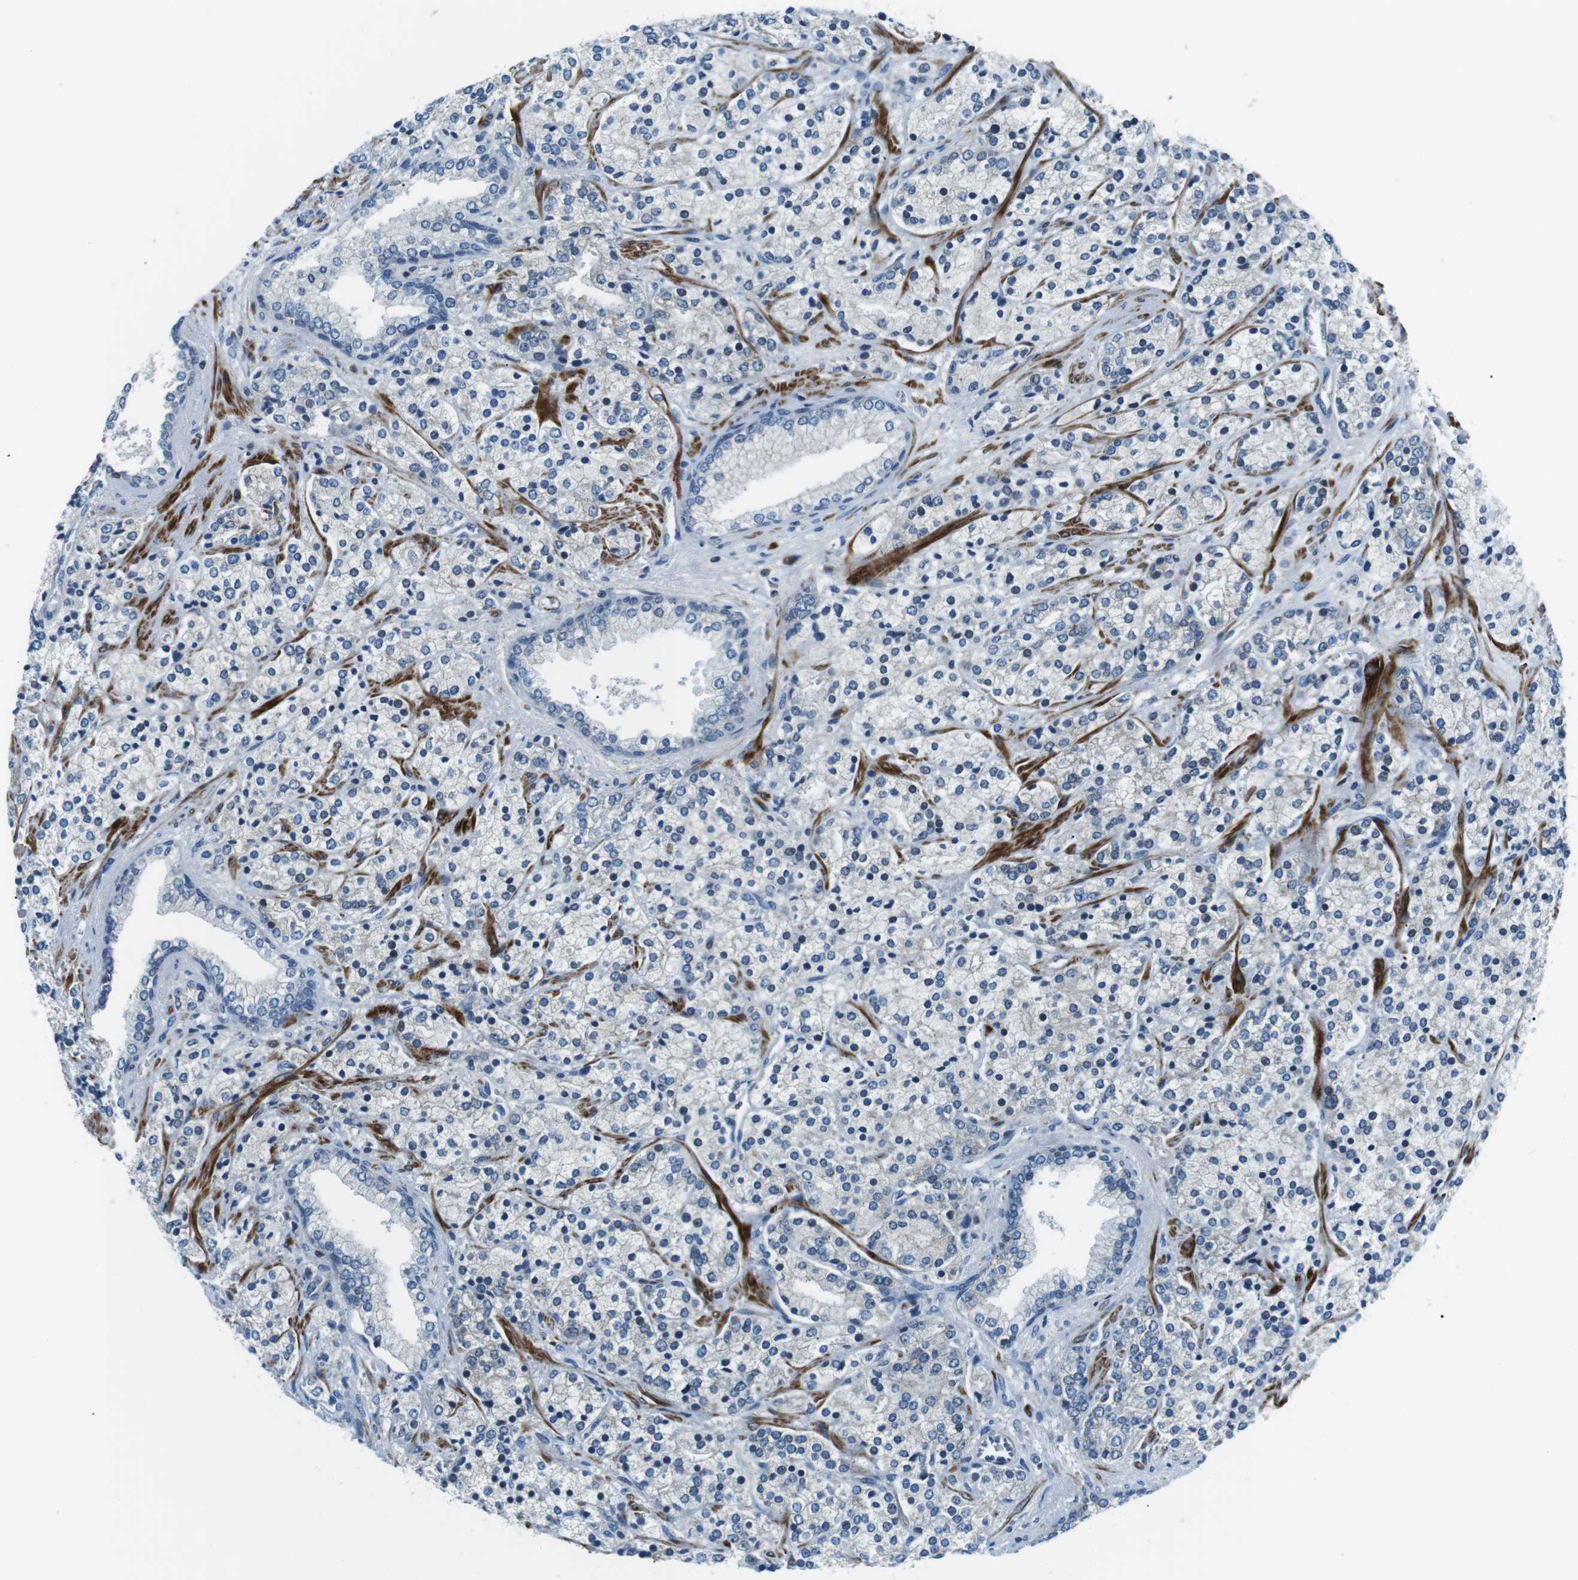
{"staining": {"intensity": "negative", "quantity": "none", "location": "none"}, "tissue": "prostate cancer", "cell_type": "Tumor cells", "image_type": "cancer", "snomed": [{"axis": "morphology", "description": "Adenocarcinoma, High grade"}, {"axis": "topography", "description": "Prostate"}], "caption": "This is an immunohistochemistry image of human prostate adenocarcinoma (high-grade). There is no positivity in tumor cells.", "gene": "ARVCF", "patient": {"sex": "male", "age": 71}}